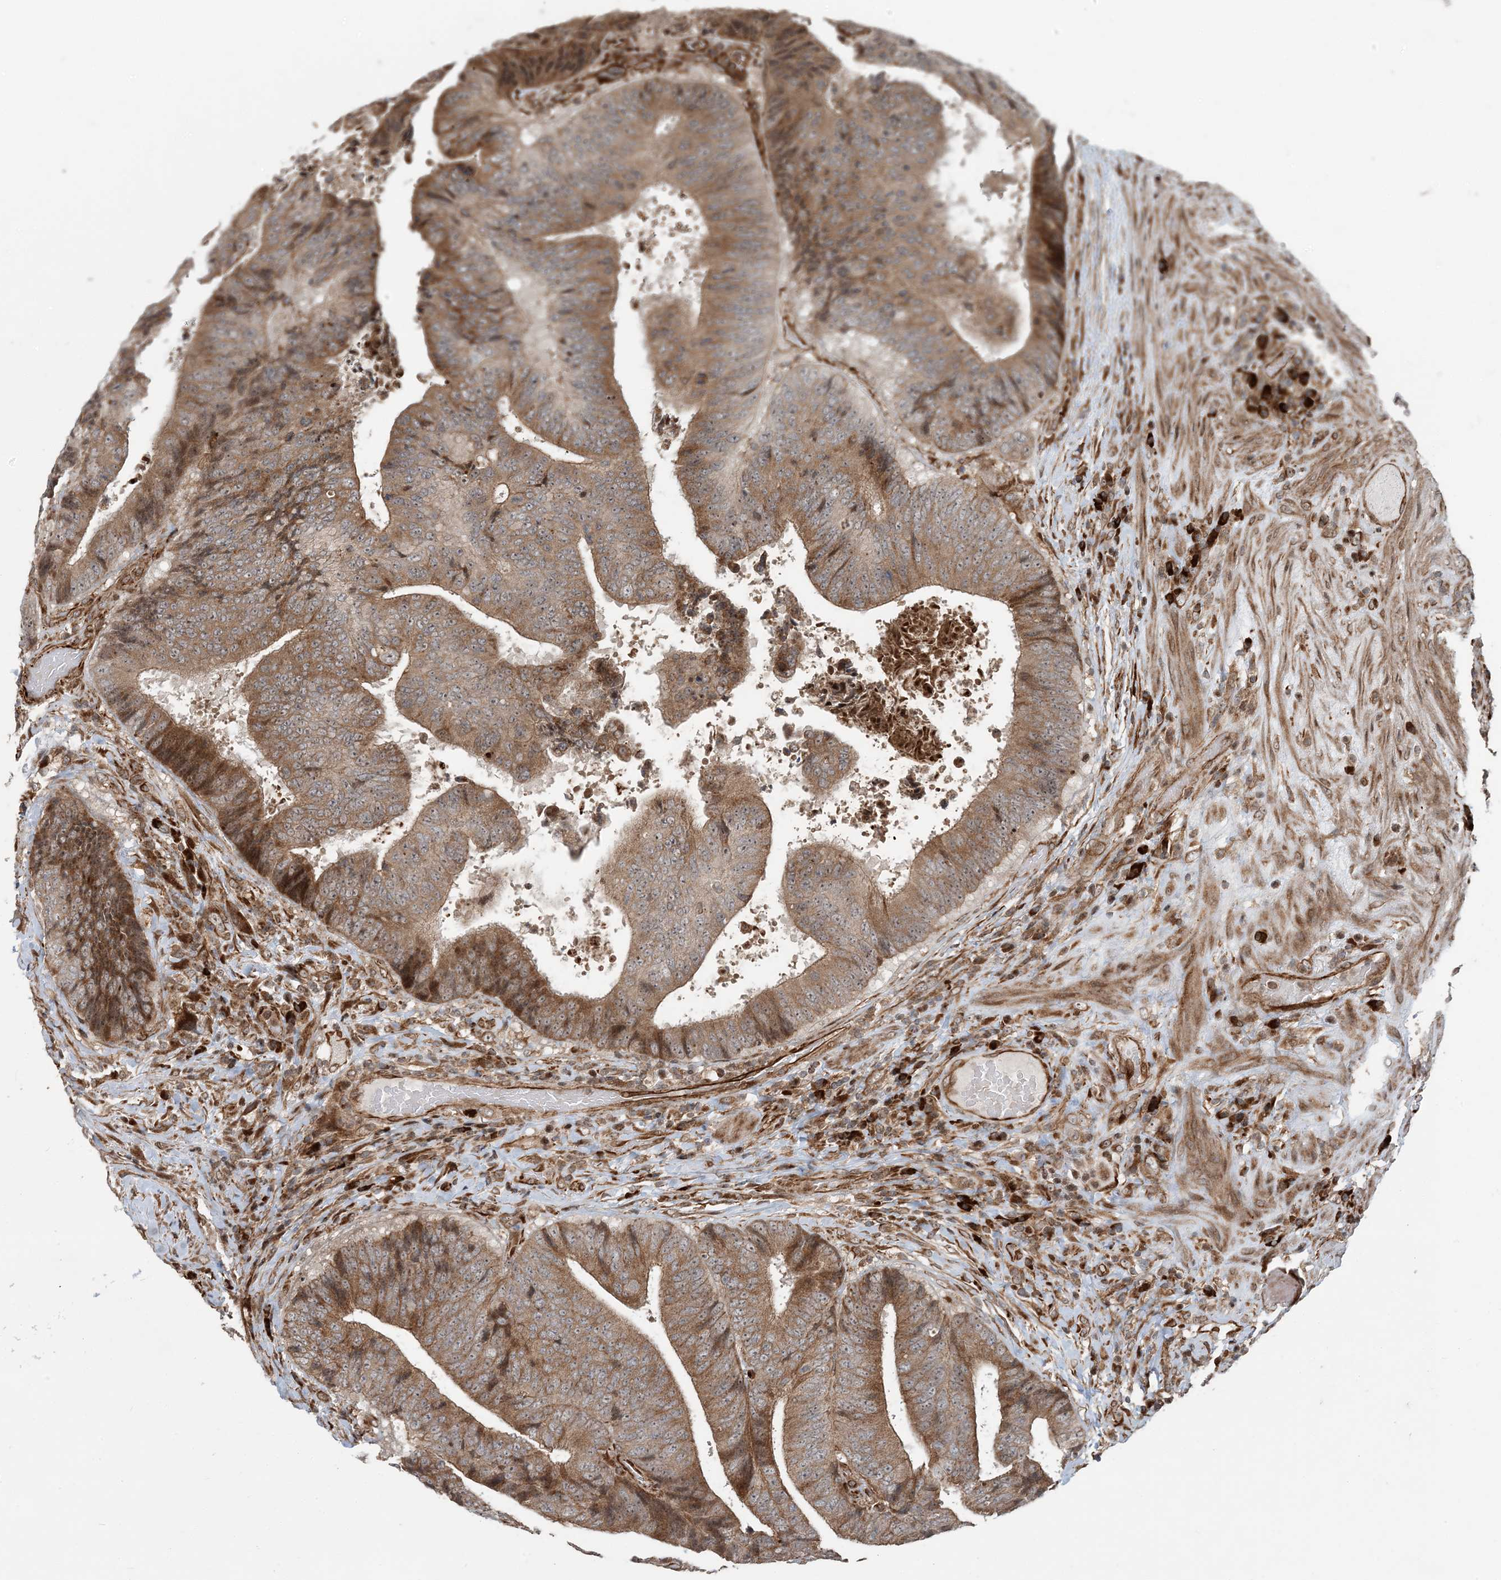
{"staining": {"intensity": "moderate", "quantity": ">75%", "location": "cytoplasmic/membranous"}, "tissue": "colorectal cancer", "cell_type": "Tumor cells", "image_type": "cancer", "snomed": [{"axis": "morphology", "description": "Adenocarcinoma, NOS"}, {"axis": "topography", "description": "Rectum"}], "caption": "Brown immunohistochemical staining in human colorectal cancer shows moderate cytoplasmic/membranous positivity in about >75% of tumor cells. (IHC, brightfield microscopy, high magnification).", "gene": "EDEM2", "patient": {"sex": "male", "age": 72}}